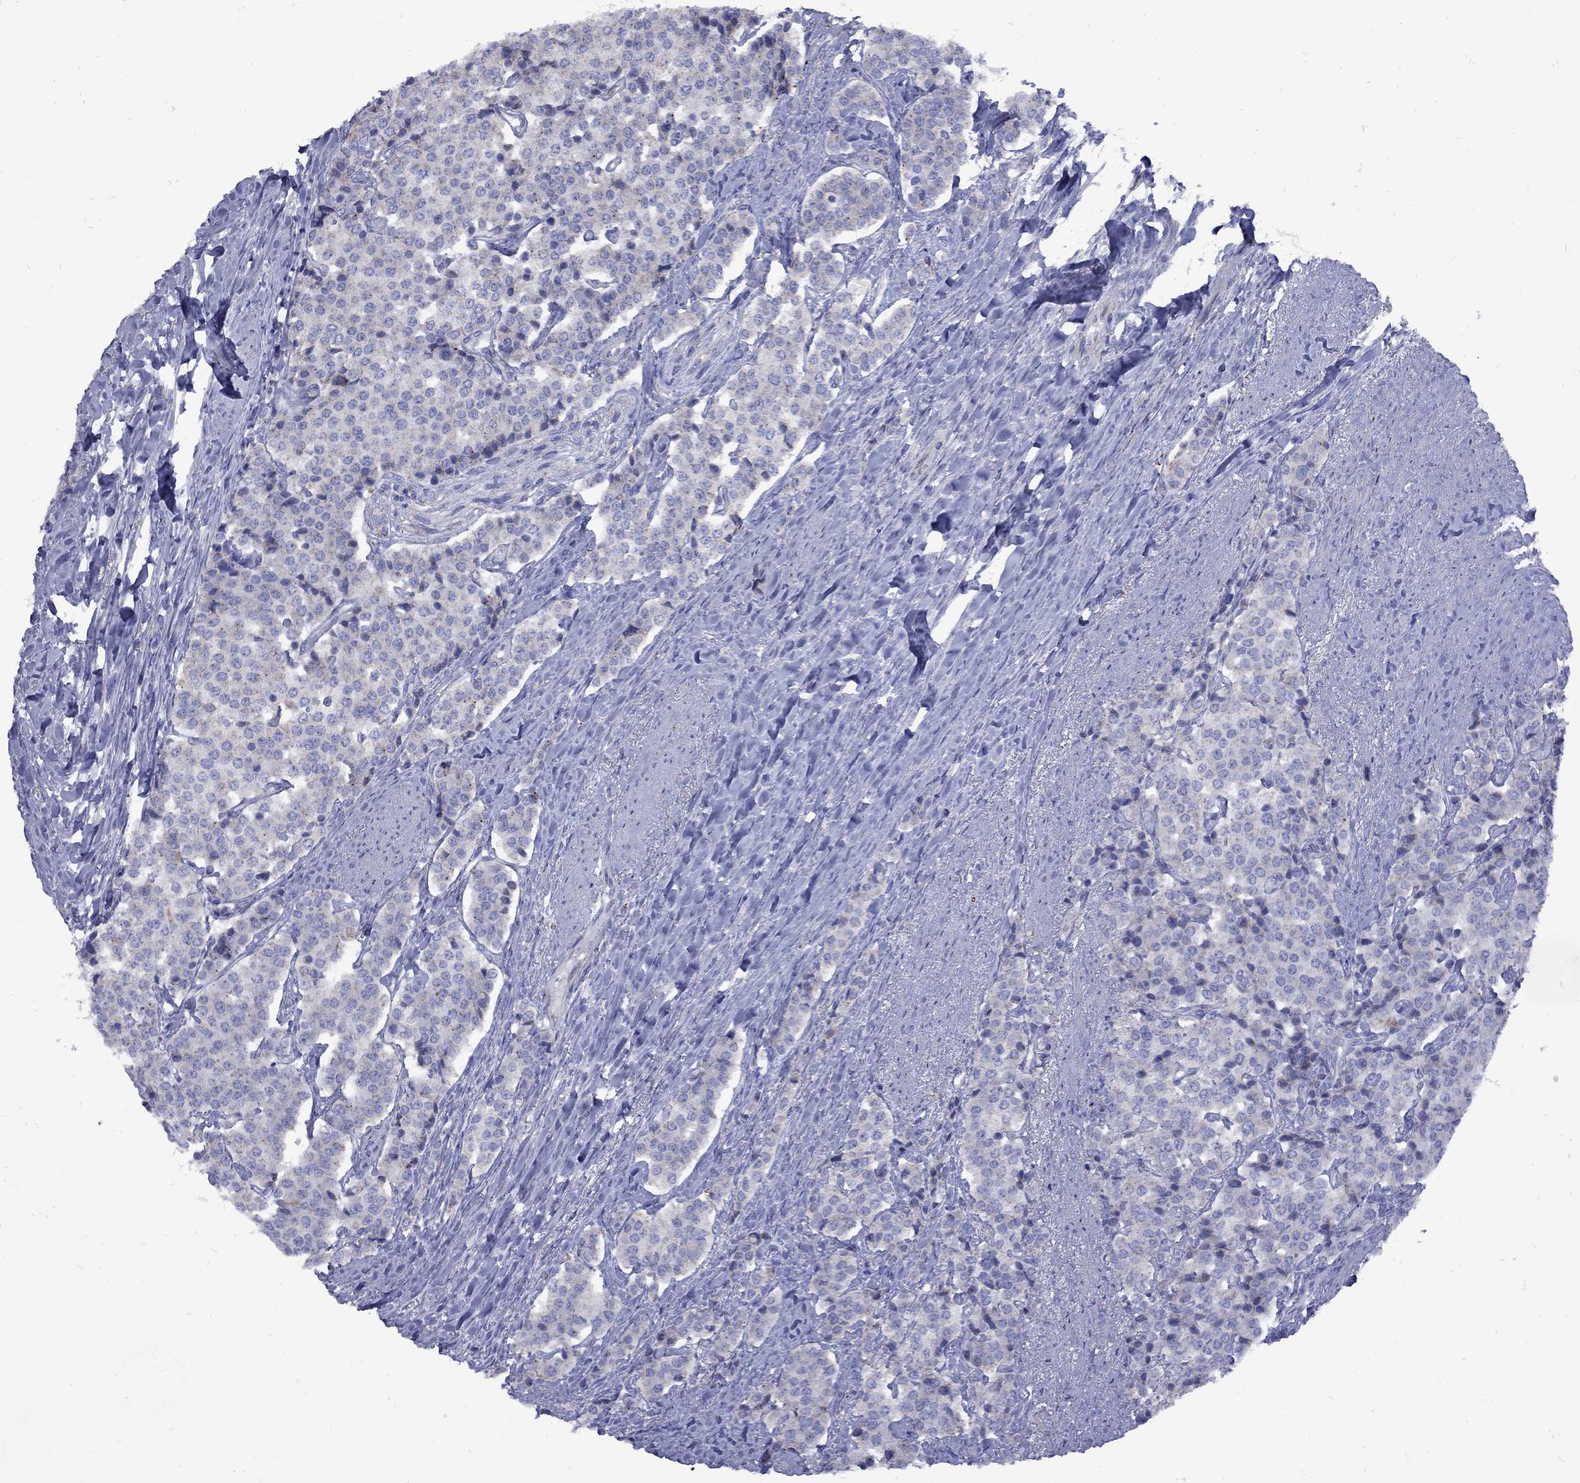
{"staining": {"intensity": "weak", "quantity": "<25%", "location": "cytoplasmic/membranous"}, "tissue": "carcinoid", "cell_type": "Tumor cells", "image_type": "cancer", "snomed": [{"axis": "morphology", "description": "Carcinoid, malignant, NOS"}, {"axis": "topography", "description": "Small intestine"}], "caption": "Immunohistochemical staining of human malignant carcinoid demonstrates no significant positivity in tumor cells.", "gene": "SESTD1", "patient": {"sex": "female", "age": 58}}